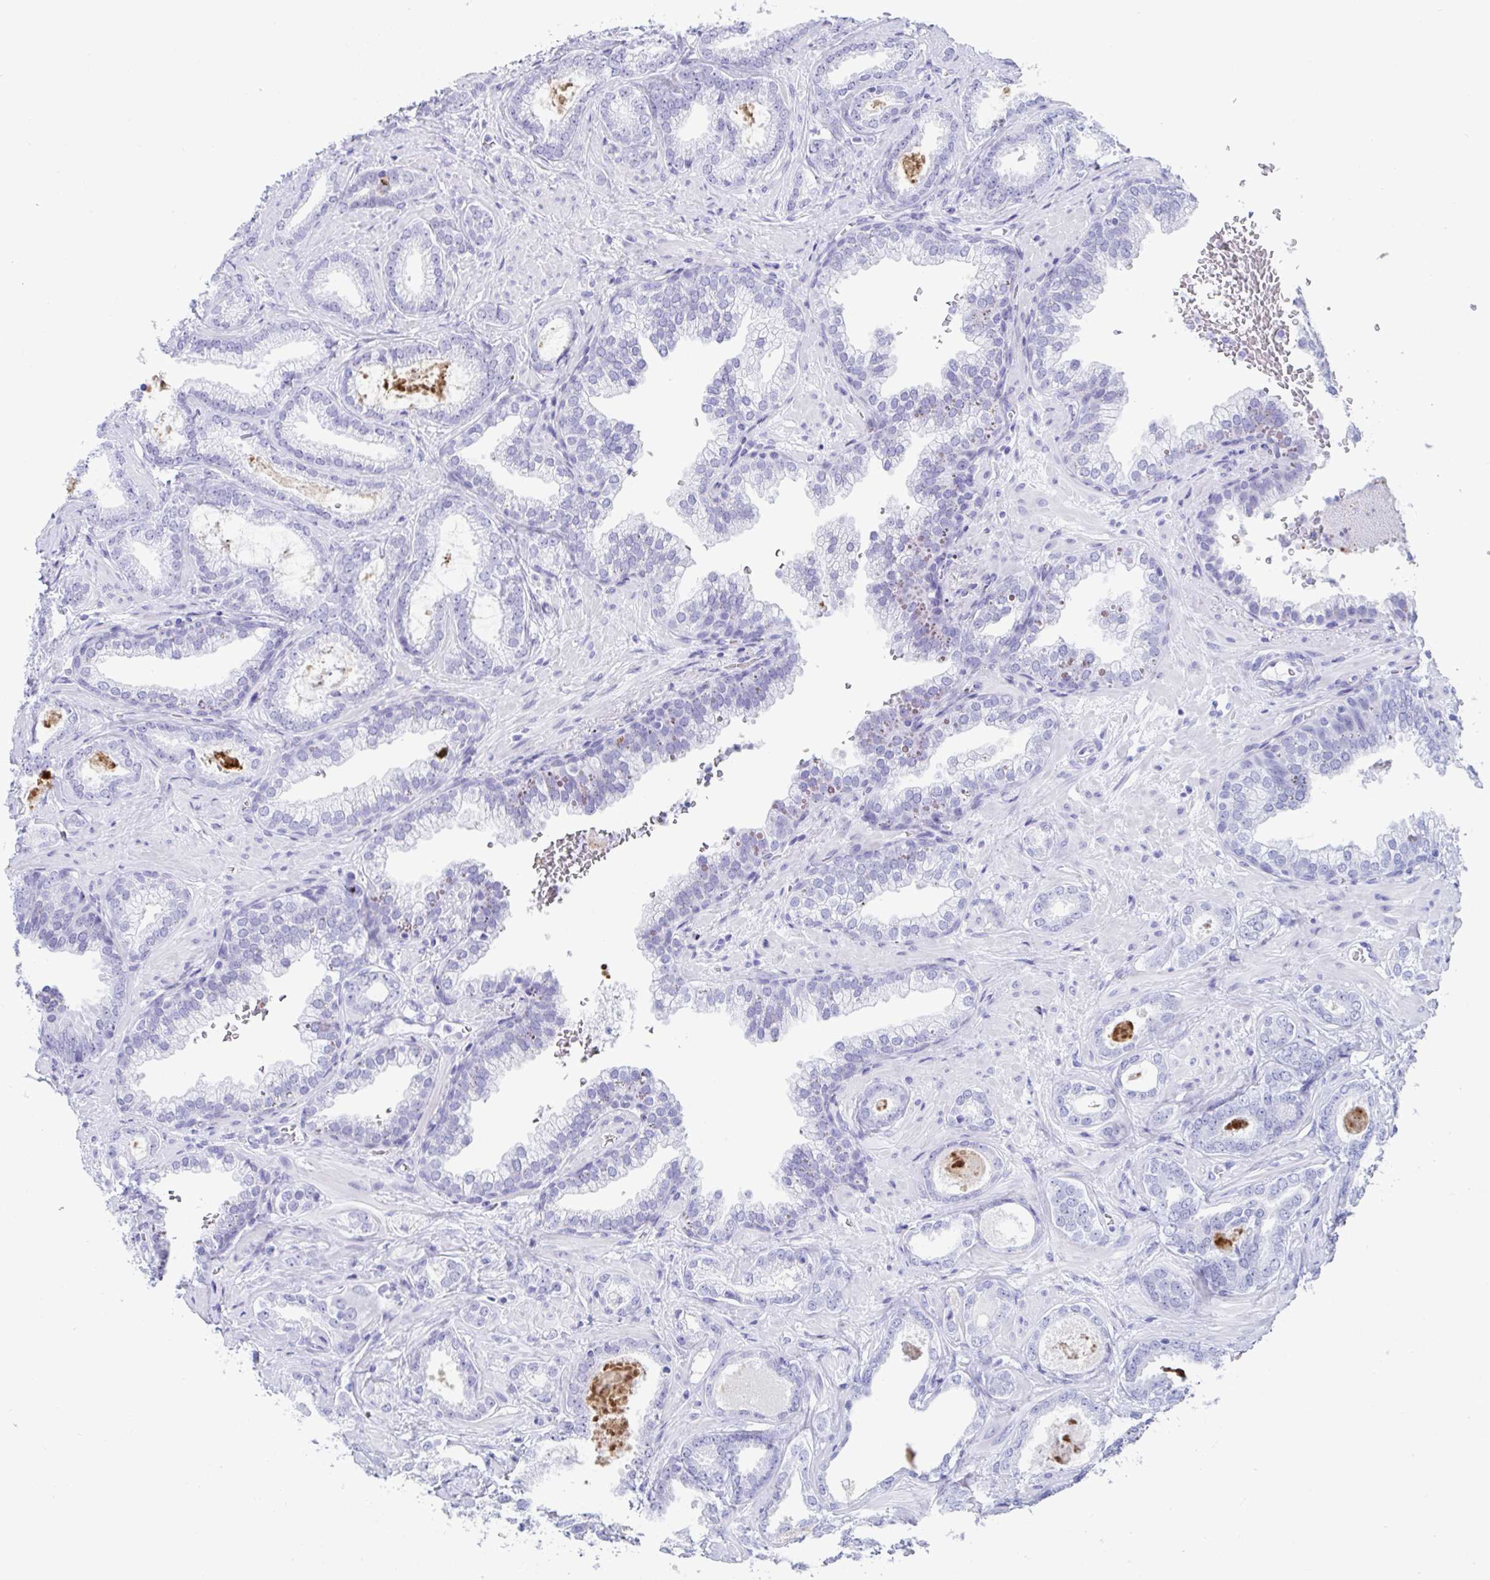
{"staining": {"intensity": "negative", "quantity": "none", "location": "none"}, "tissue": "prostate cancer", "cell_type": "Tumor cells", "image_type": "cancer", "snomed": [{"axis": "morphology", "description": "Adenocarcinoma, High grade"}, {"axis": "topography", "description": "Prostate"}], "caption": "Micrograph shows no significant protein positivity in tumor cells of prostate cancer (high-grade adenocarcinoma).", "gene": "GKN2", "patient": {"sex": "male", "age": 58}}